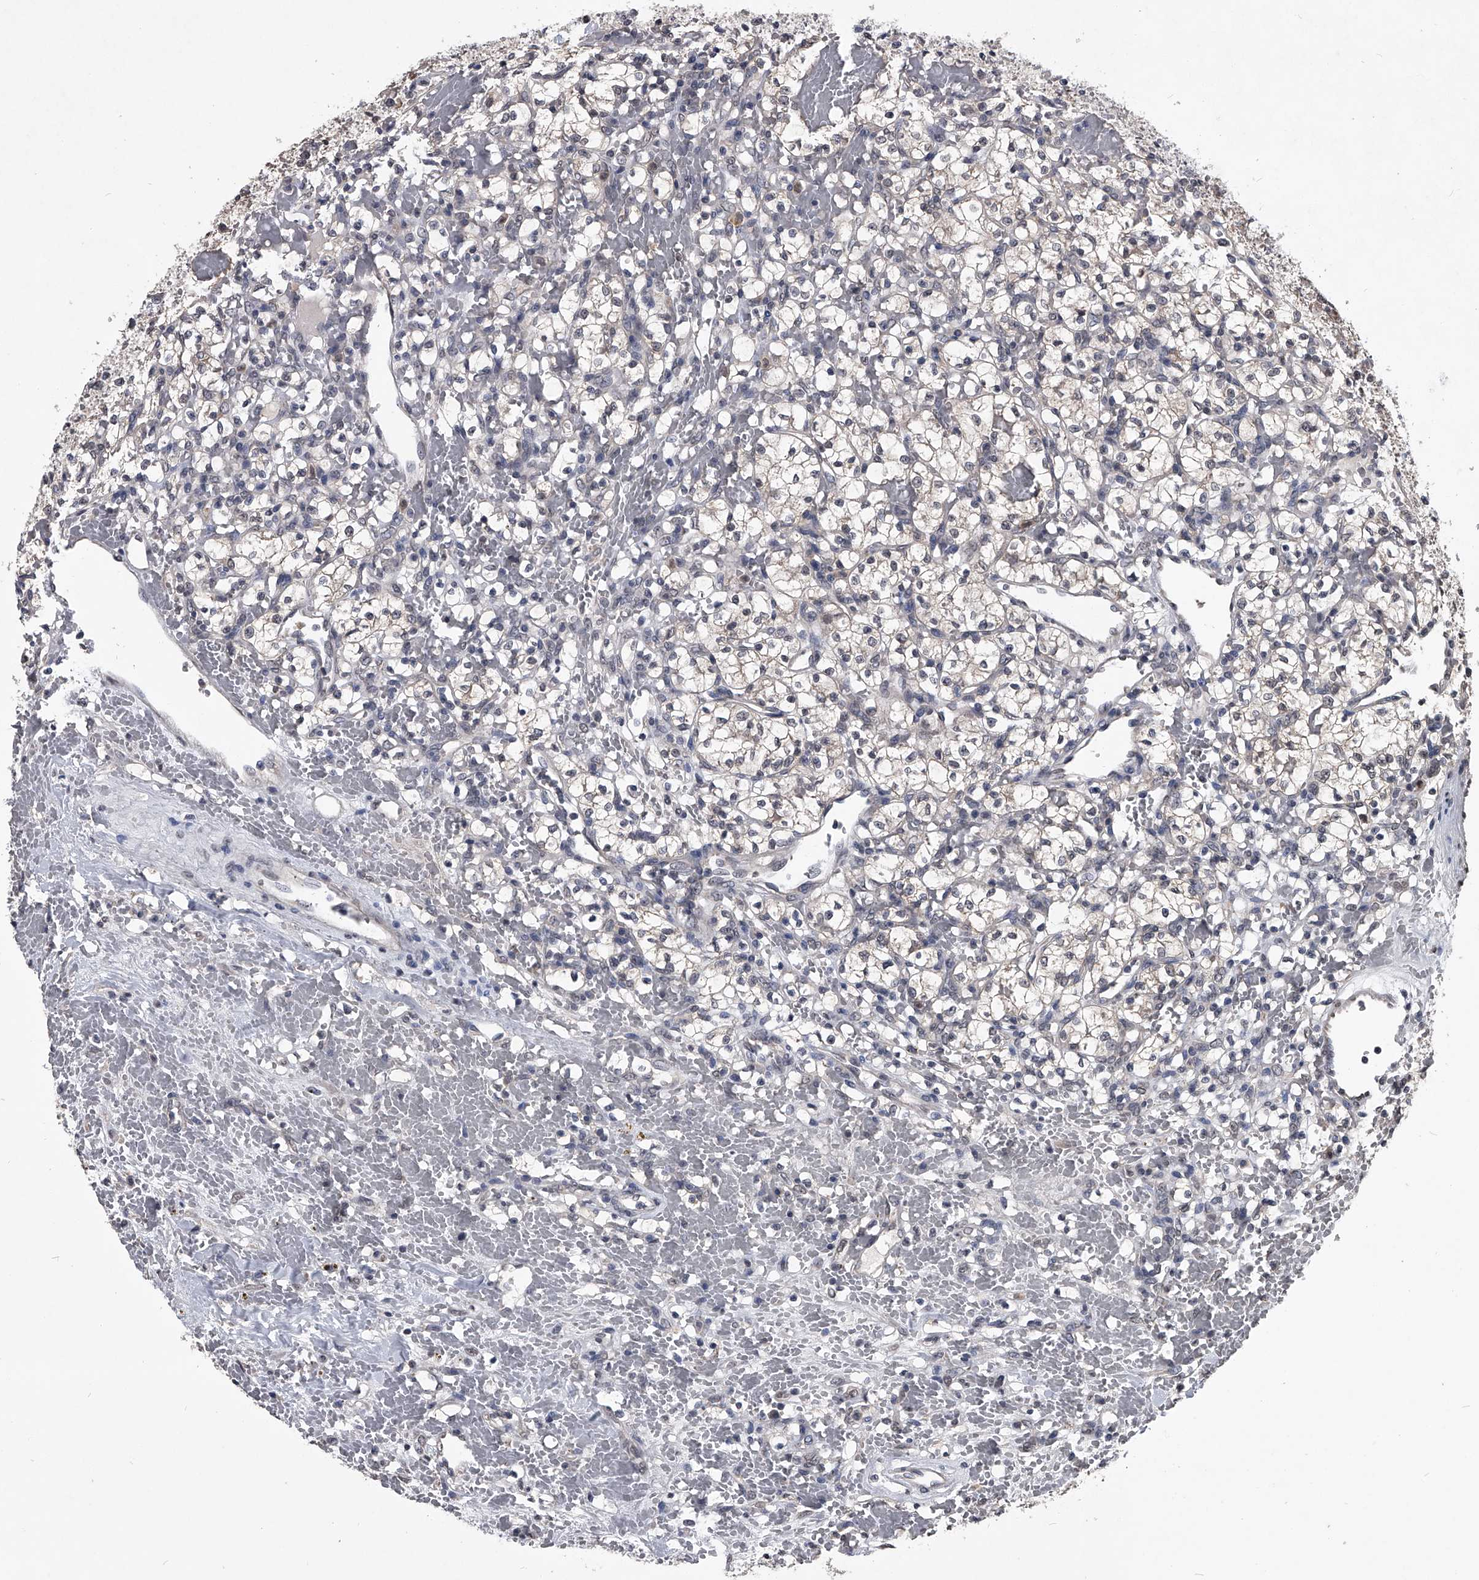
{"staining": {"intensity": "negative", "quantity": "none", "location": "none"}, "tissue": "renal cancer", "cell_type": "Tumor cells", "image_type": "cancer", "snomed": [{"axis": "morphology", "description": "Adenocarcinoma, NOS"}, {"axis": "topography", "description": "Kidney"}], "caption": "The immunohistochemistry (IHC) micrograph has no significant positivity in tumor cells of adenocarcinoma (renal) tissue. (DAB IHC visualized using brightfield microscopy, high magnification).", "gene": "TSNAX", "patient": {"sex": "female", "age": 60}}